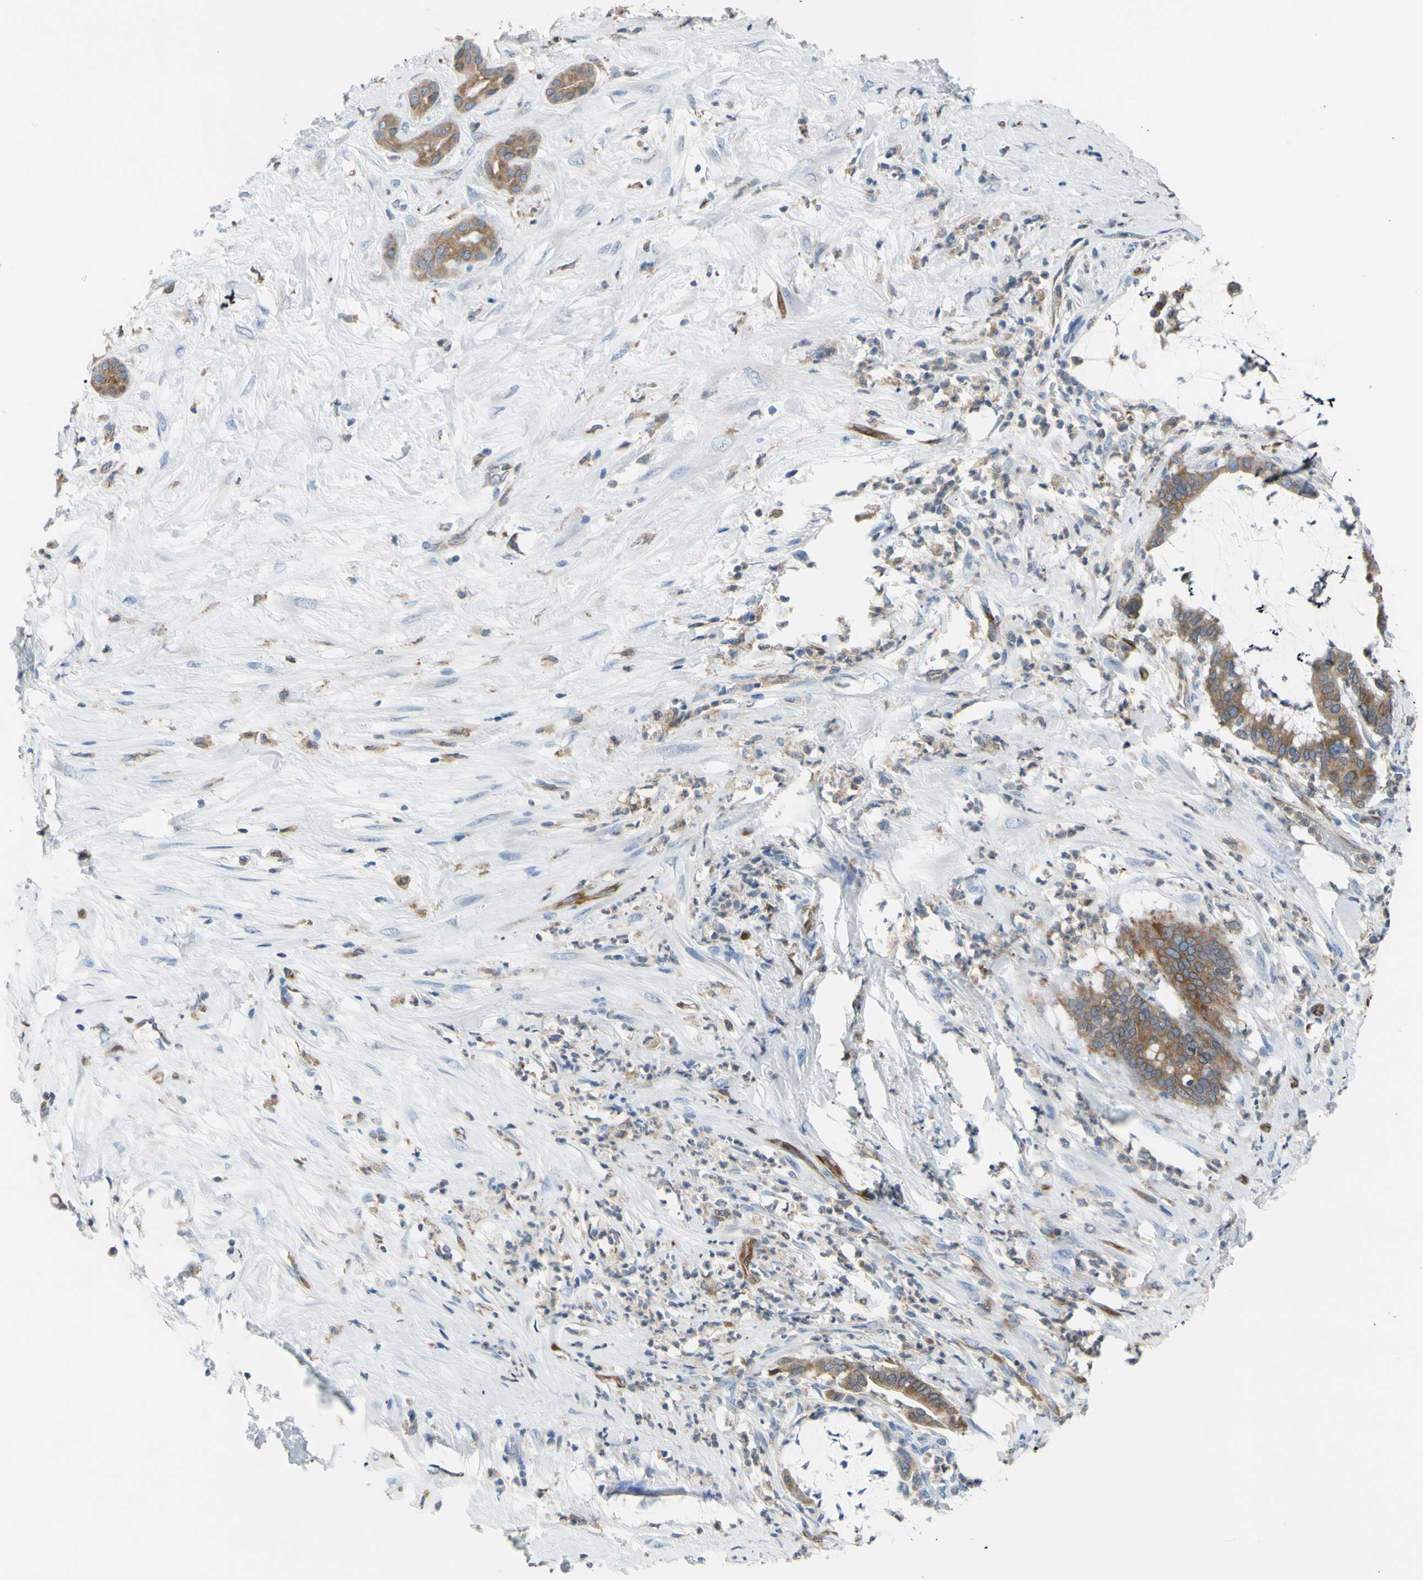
{"staining": {"intensity": "moderate", "quantity": ">75%", "location": "cytoplasmic/membranous"}, "tissue": "pancreatic cancer", "cell_type": "Tumor cells", "image_type": "cancer", "snomed": [{"axis": "morphology", "description": "Adenocarcinoma, NOS"}, {"axis": "topography", "description": "Pancreas"}], "caption": "Immunohistochemical staining of pancreatic adenocarcinoma reveals medium levels of moderate cytoplasmic/membranous positivity in approximately >75% of tumor cells.", "gene": "MGST2", "patient": {"sex": "male", "age": 41}}